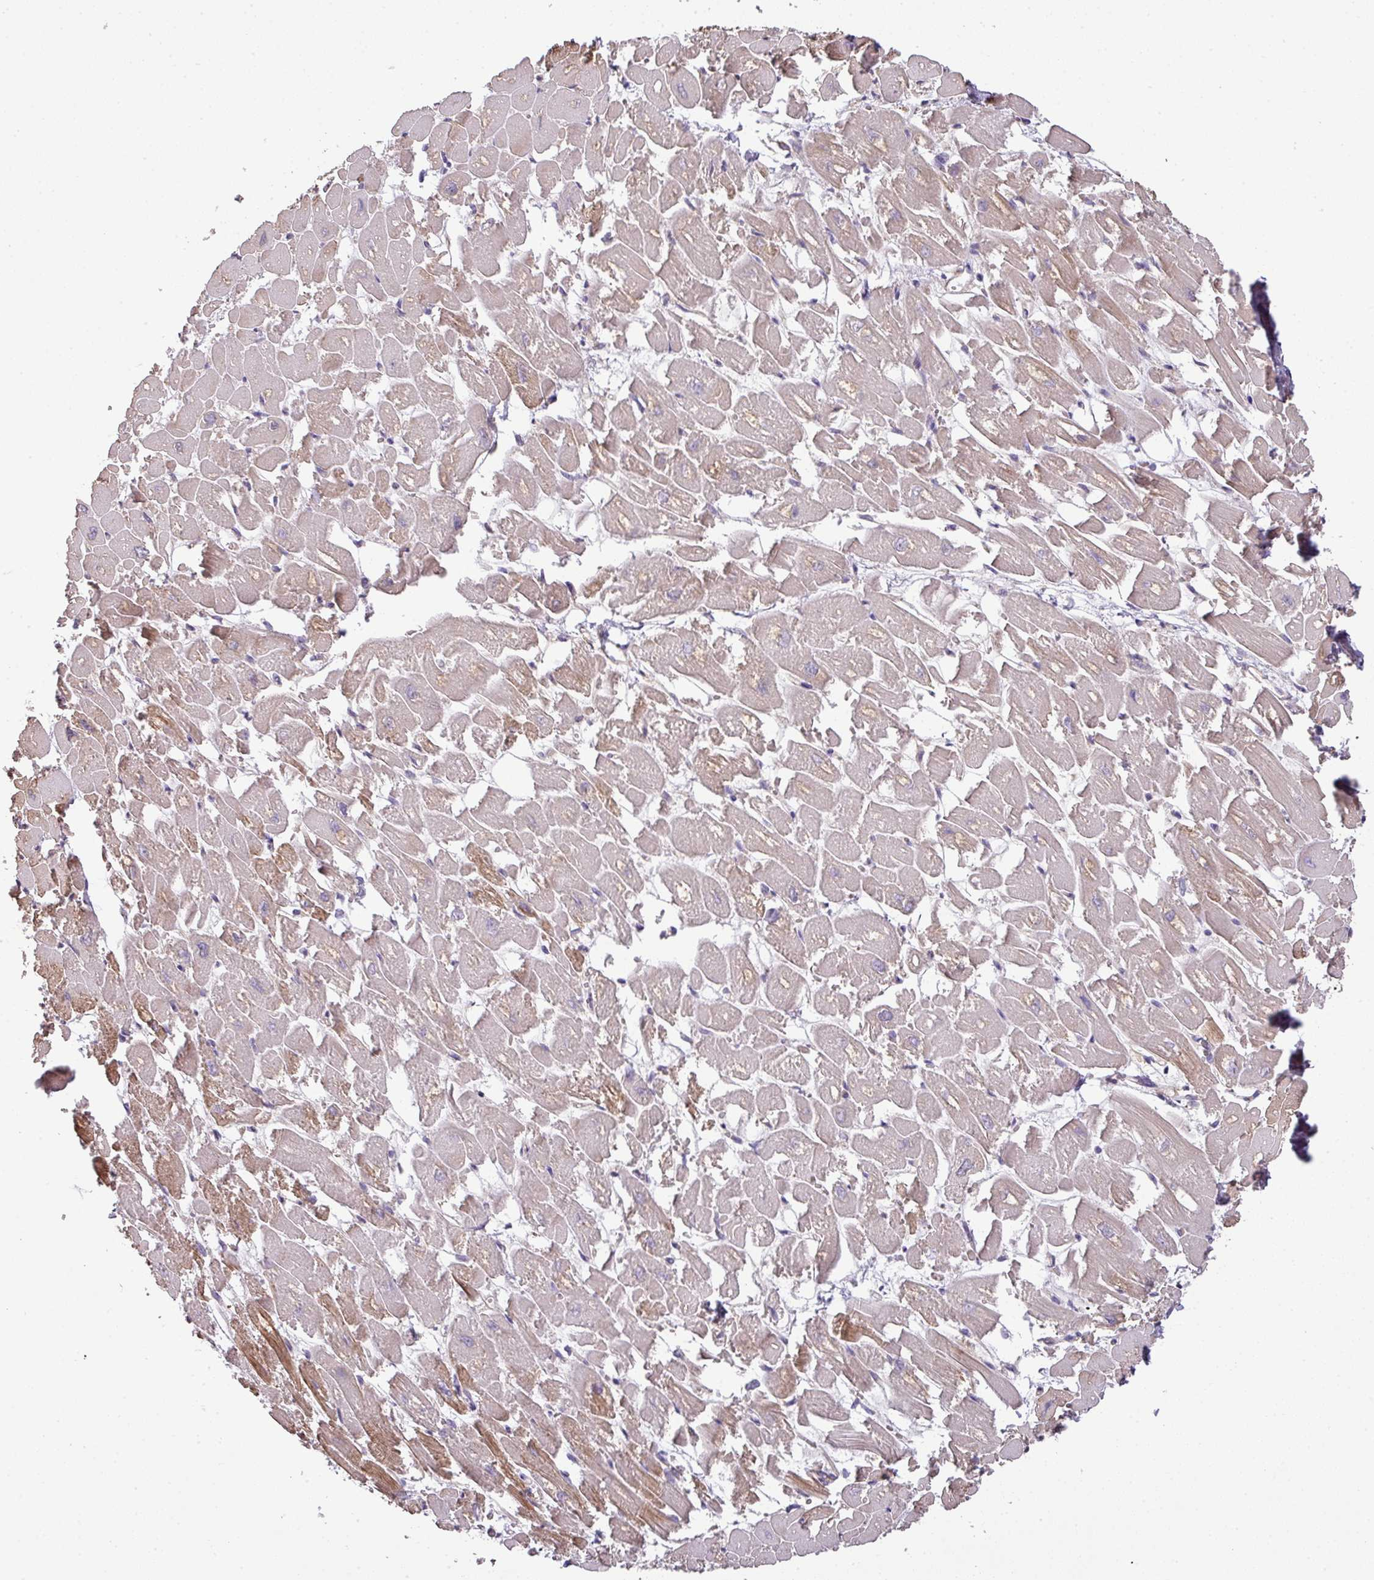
{"staining": {"intensity": "moderate", "quantity": "25%-75%", "location": "cytoplasmic/membranous"}, "tissue": "heart muscle", "cell_type": "Cardiomyocytes", "image_type": "normal", "snomed": [{"axis": "morphology", "description": "Normal tissue, NOS"}, {"axis": "topography", "description": "Heart"}], "caption": "A brown stain highlights moderate cytoplasmic/membranous staining of a protein in cardiomyocytes of unremarkable heart muscle. The staining is performed using DAB (3,3'-diaminobenzidine) brown chromogen to label protein expression. The nuclei are counter-stained blue using hematoxylin.", "gene": "VENTX", "patient": {"sex": "male", "age": 54}}